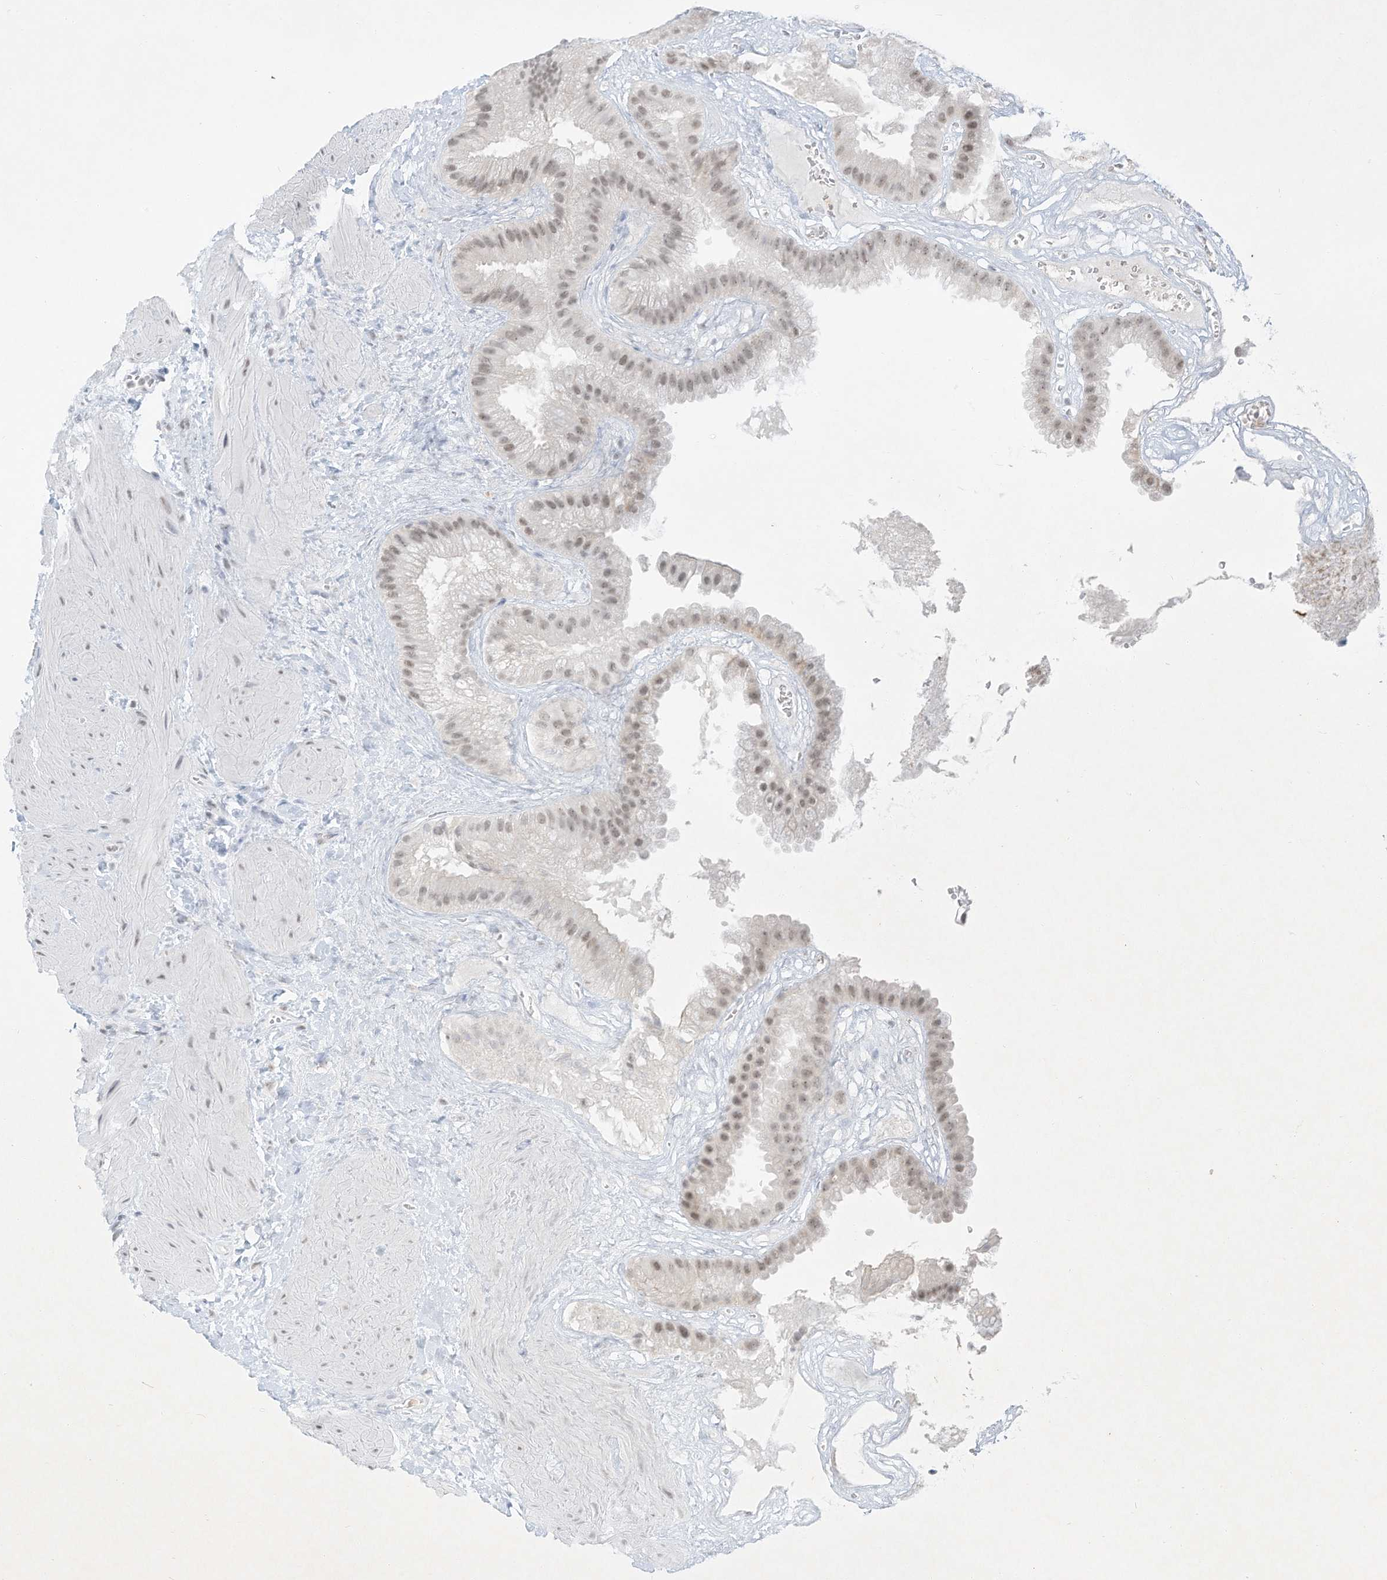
{"staining": {"intensity": "weak", "quantity": "25%-75%", "location": "nuclear"}, "tissue": "gallbladder", "cell_type": "Glandular cells", "image_type": "normal", "snomed": [{"axis": "morphology", "description": "Normal tissue, NOS"}, {"axis": "topography", "description": "Gallbladder"}], "caption": "Benign gallbladder was stained to show a protein in brown. There is low levels of weak nuclear staining in approximately 25%-75% of glandular cells.", "gene": "PGC", "patient": {"sex": "male", "age": 55}}